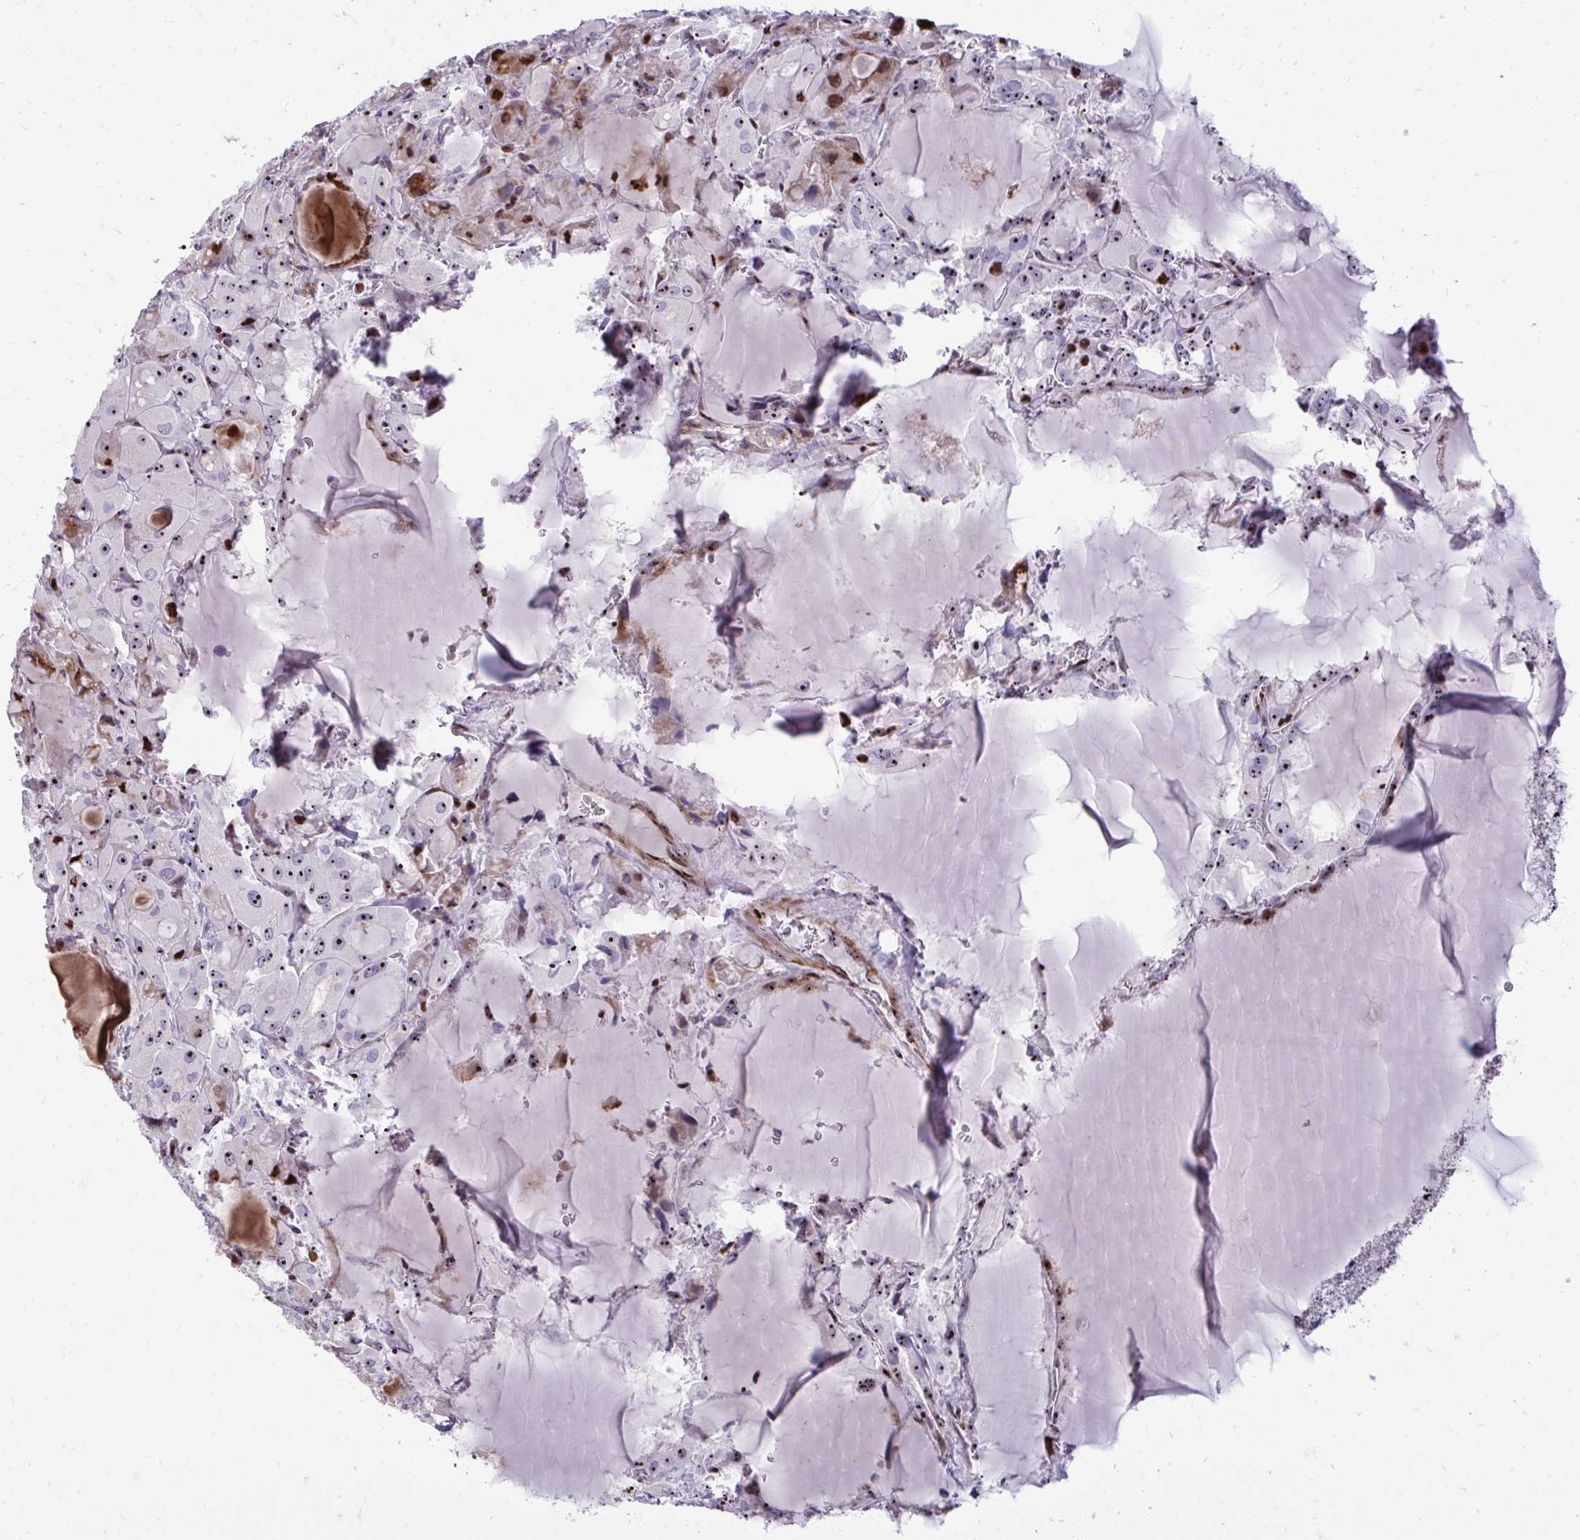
{"staining": {"intensity": "strong", "quantity": "25%-75%", "location": "nuclear"}, "tissue": "thyroid cancer", "cell_type": "Tumor cells", "image_type": "cancer", "snomed": [{"axis": "morphology", "description": "Papillary adenocarcinoma, NOS"}, {"axis": "topography", "description": "Thyroid gland"}], "caption": "The immunohistochemical stain highlights strong nuclear expression in tumor cells of thyroid cancer (papillary adenocarcinoma) tissue.", "gene": "DLX4", "patient": {"sex": "male", "age": 87}}